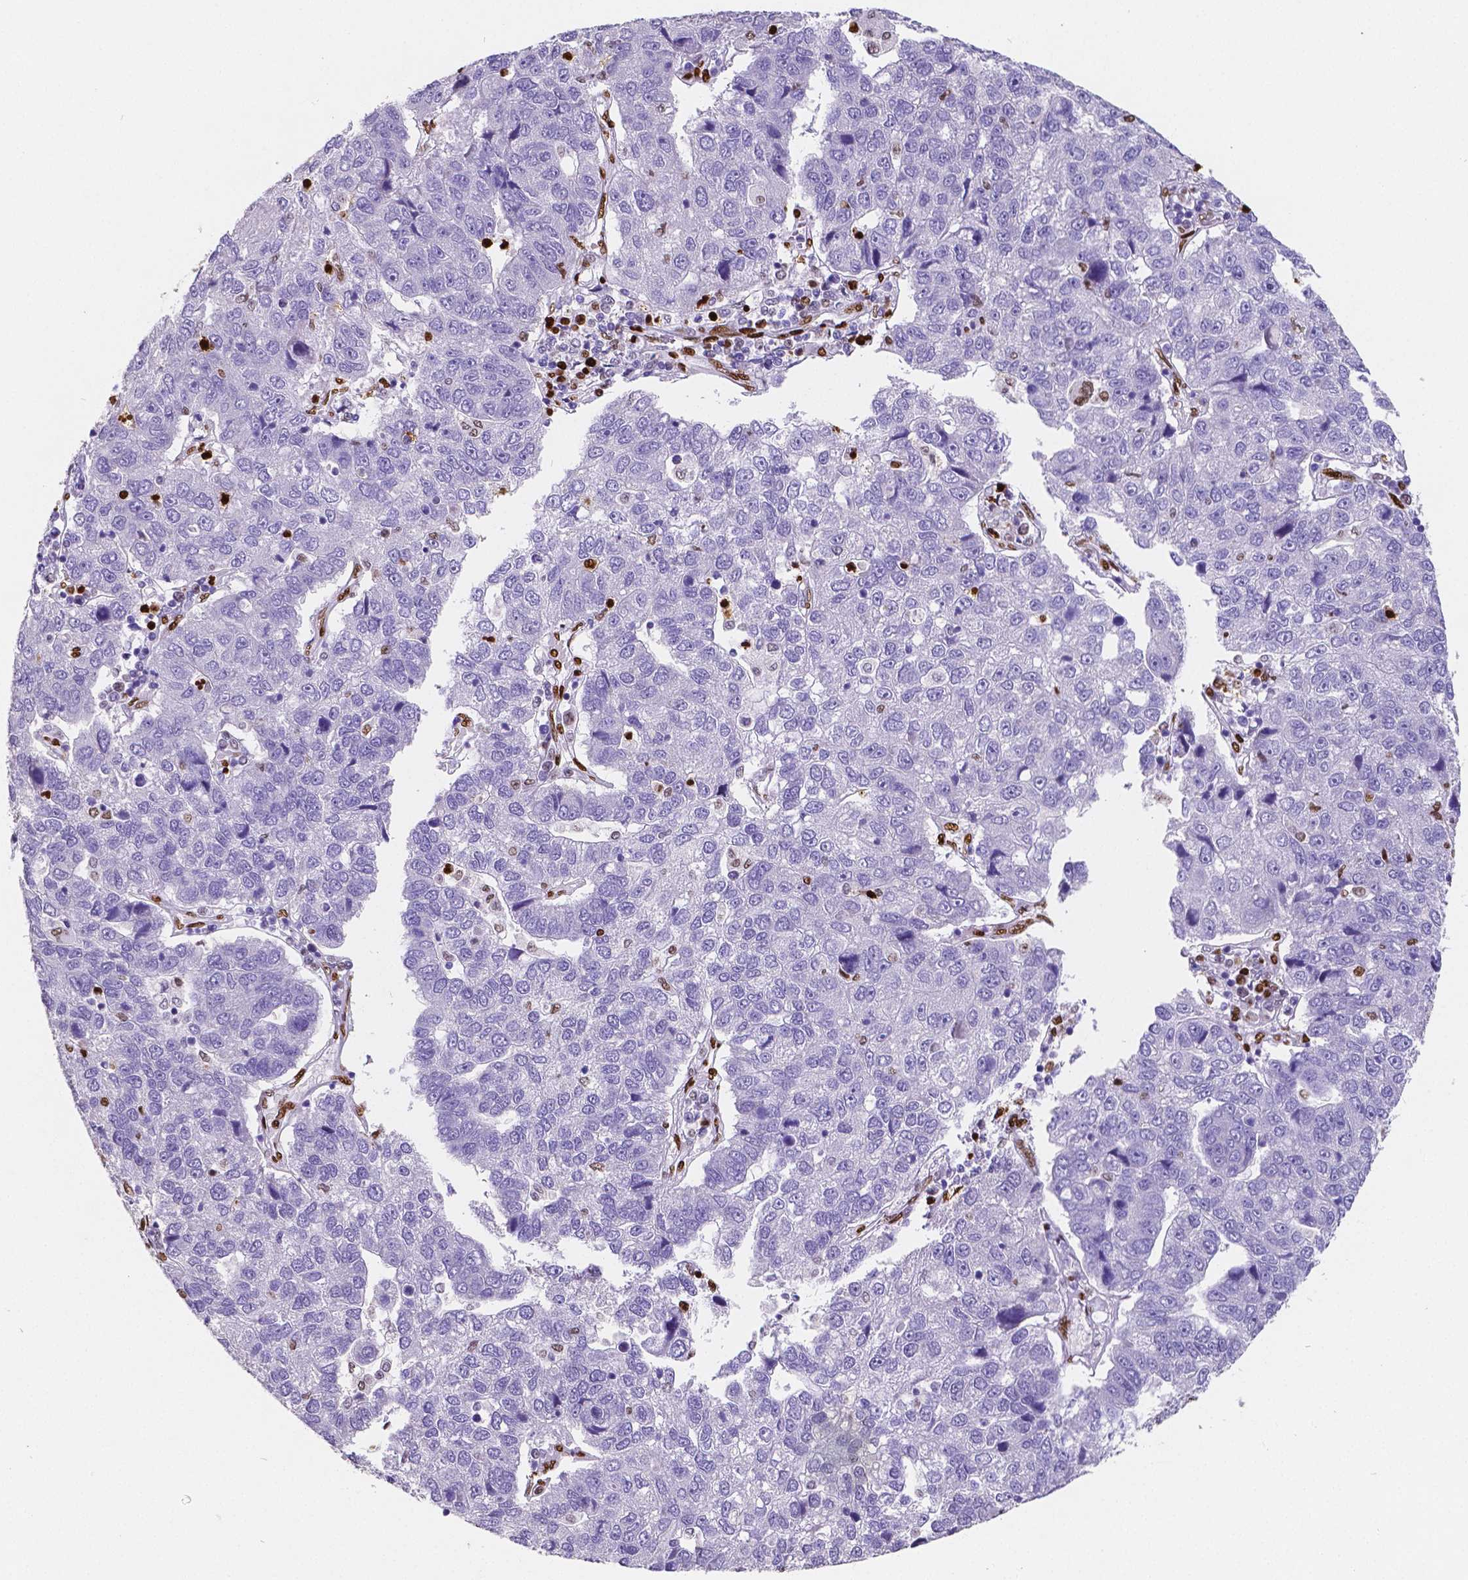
{"staining": {"intensity": "negative", "quantity": "none", "location": "none"}, "tissue": "pancreatic cancer", "cell_type": "Tumor cells", "image_type": "cancer", "snomed": [{"axis": "morphology", "description": "Adenocarcinoma, NOS"}, {"axis": "topography", "description": "Pancreas"}], "caption": "An immunohistochemistry (IHC) histopathology image of adenocarcinoma (pancreatic) is shown. There is no staining in tumor cells of adenocarcinoma (pancreatic). (DAB IHC with hematoxylin counter stain).", "gene": "MEF2C", "patient": {"sex": "female", "age": 61}}